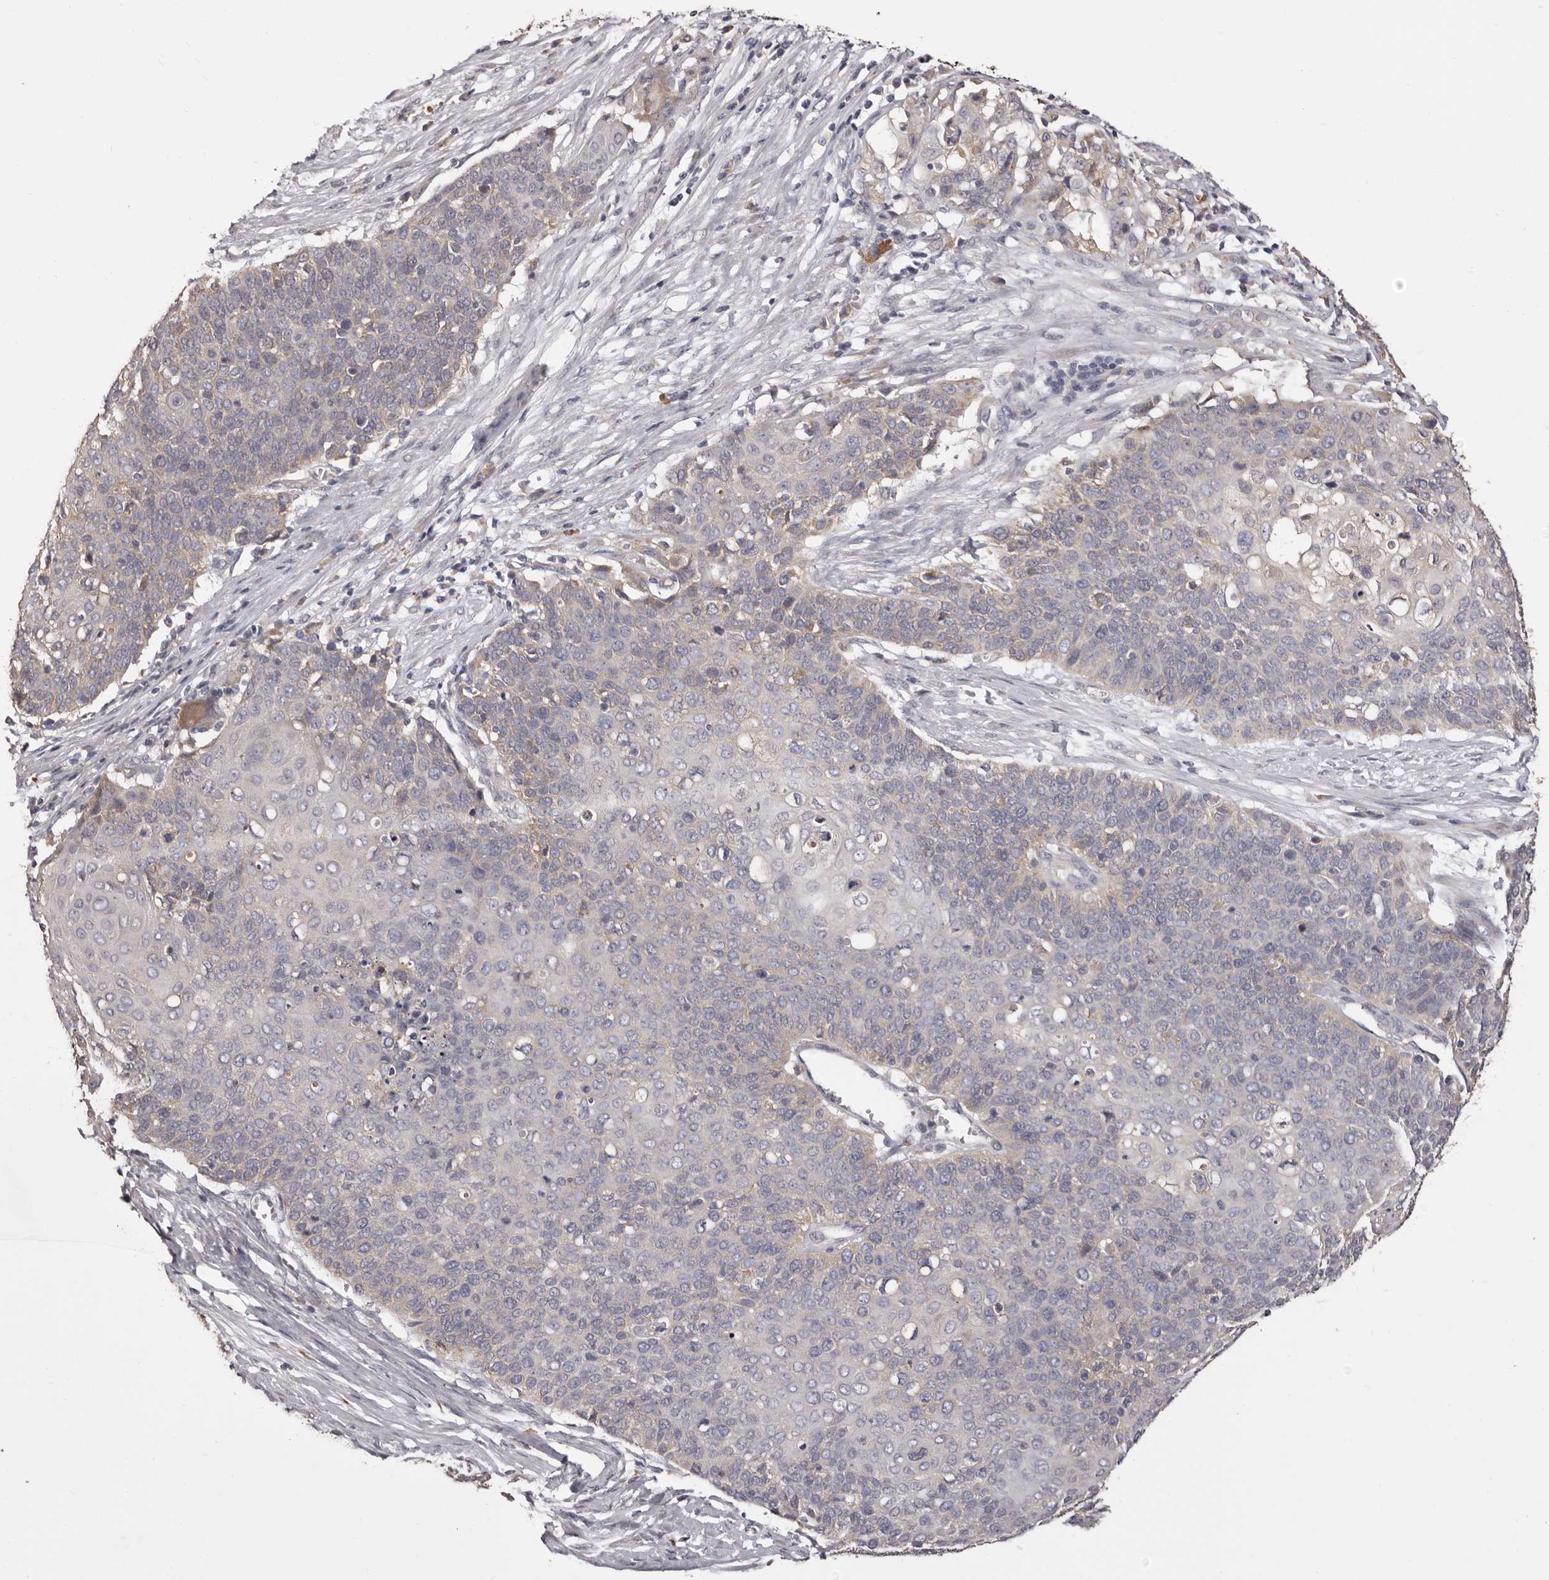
{"staining": {"intensity": "negative", "quantity": "none", "location": "none"}, "tissue": "cervical cancer", "cell_type": "Tumor cells", "image_type": "cancer", "snomed": [{"axis": "morphology", "description": "Squamous cell carcinoma, NOS"}, {"axis": "topography", "description": "Cervix"}], "caption": "Cervical cancer (squamous cell carcinoma) was stained to show a protein in brown. There is no significant staining in tumor cells. Nuclei are stained in blue.", "gene": "ETNK1", "patient": {"sex": "female", "age": 39}}